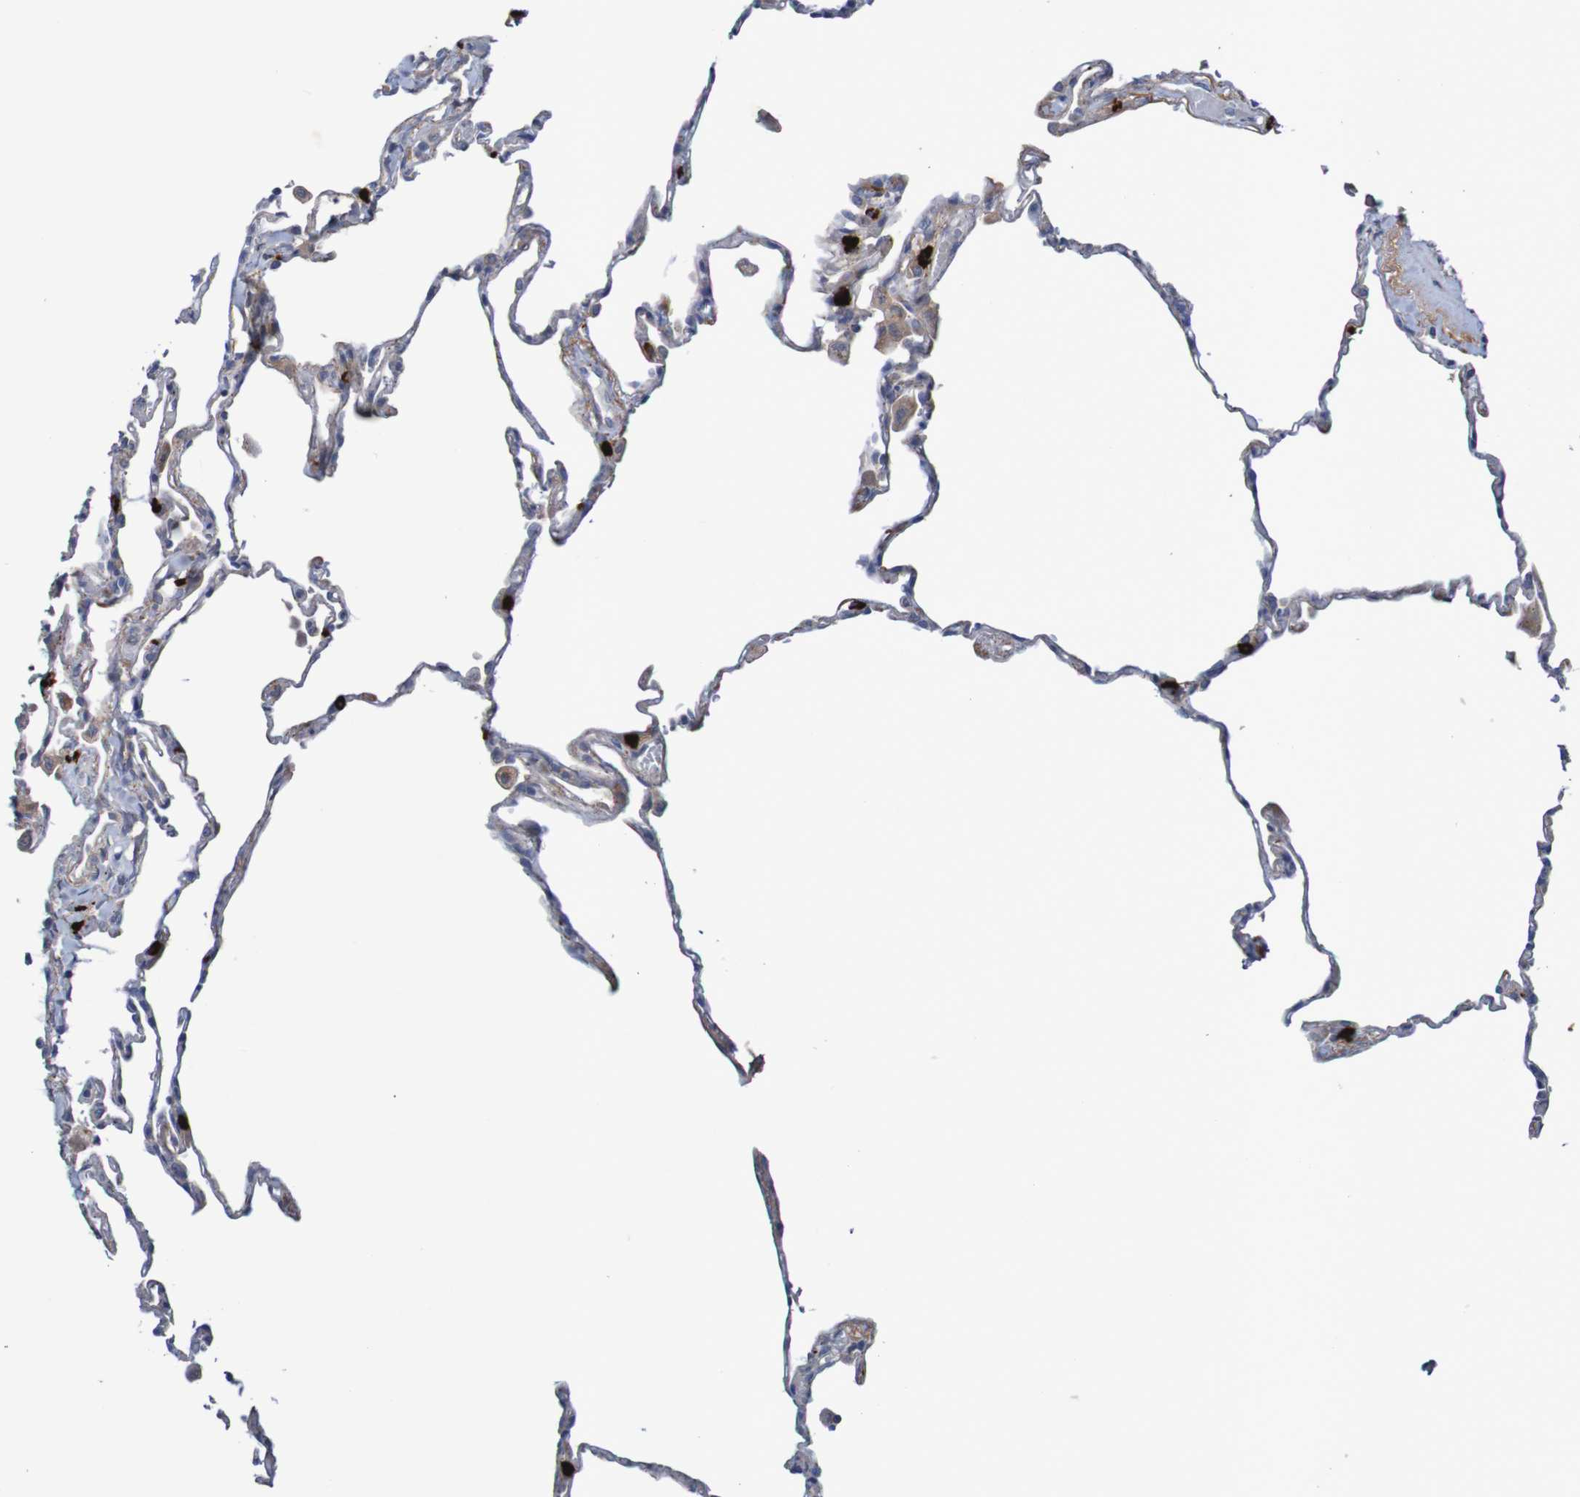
{"staining": {"intensity": "negative", "quantity": "none", "location": "none"}, "tissue": "lung", "cell_type": "Alveolar cells", "image_type": "normal", "snomed": [{"axis": "morphology", "description": "Normal tissue, NOS"}, {"axis": "topography", "description": "Lung"}], "caption": "Immunohistochemistry (IHC) micrograph of benign lung: lung stained with DAB (3,3'-diaminobenzidine) shows no significant protein expression in alveolar cells.", "gene": "ANGPT4", "patient": {"sex": "male", "age": 59}}